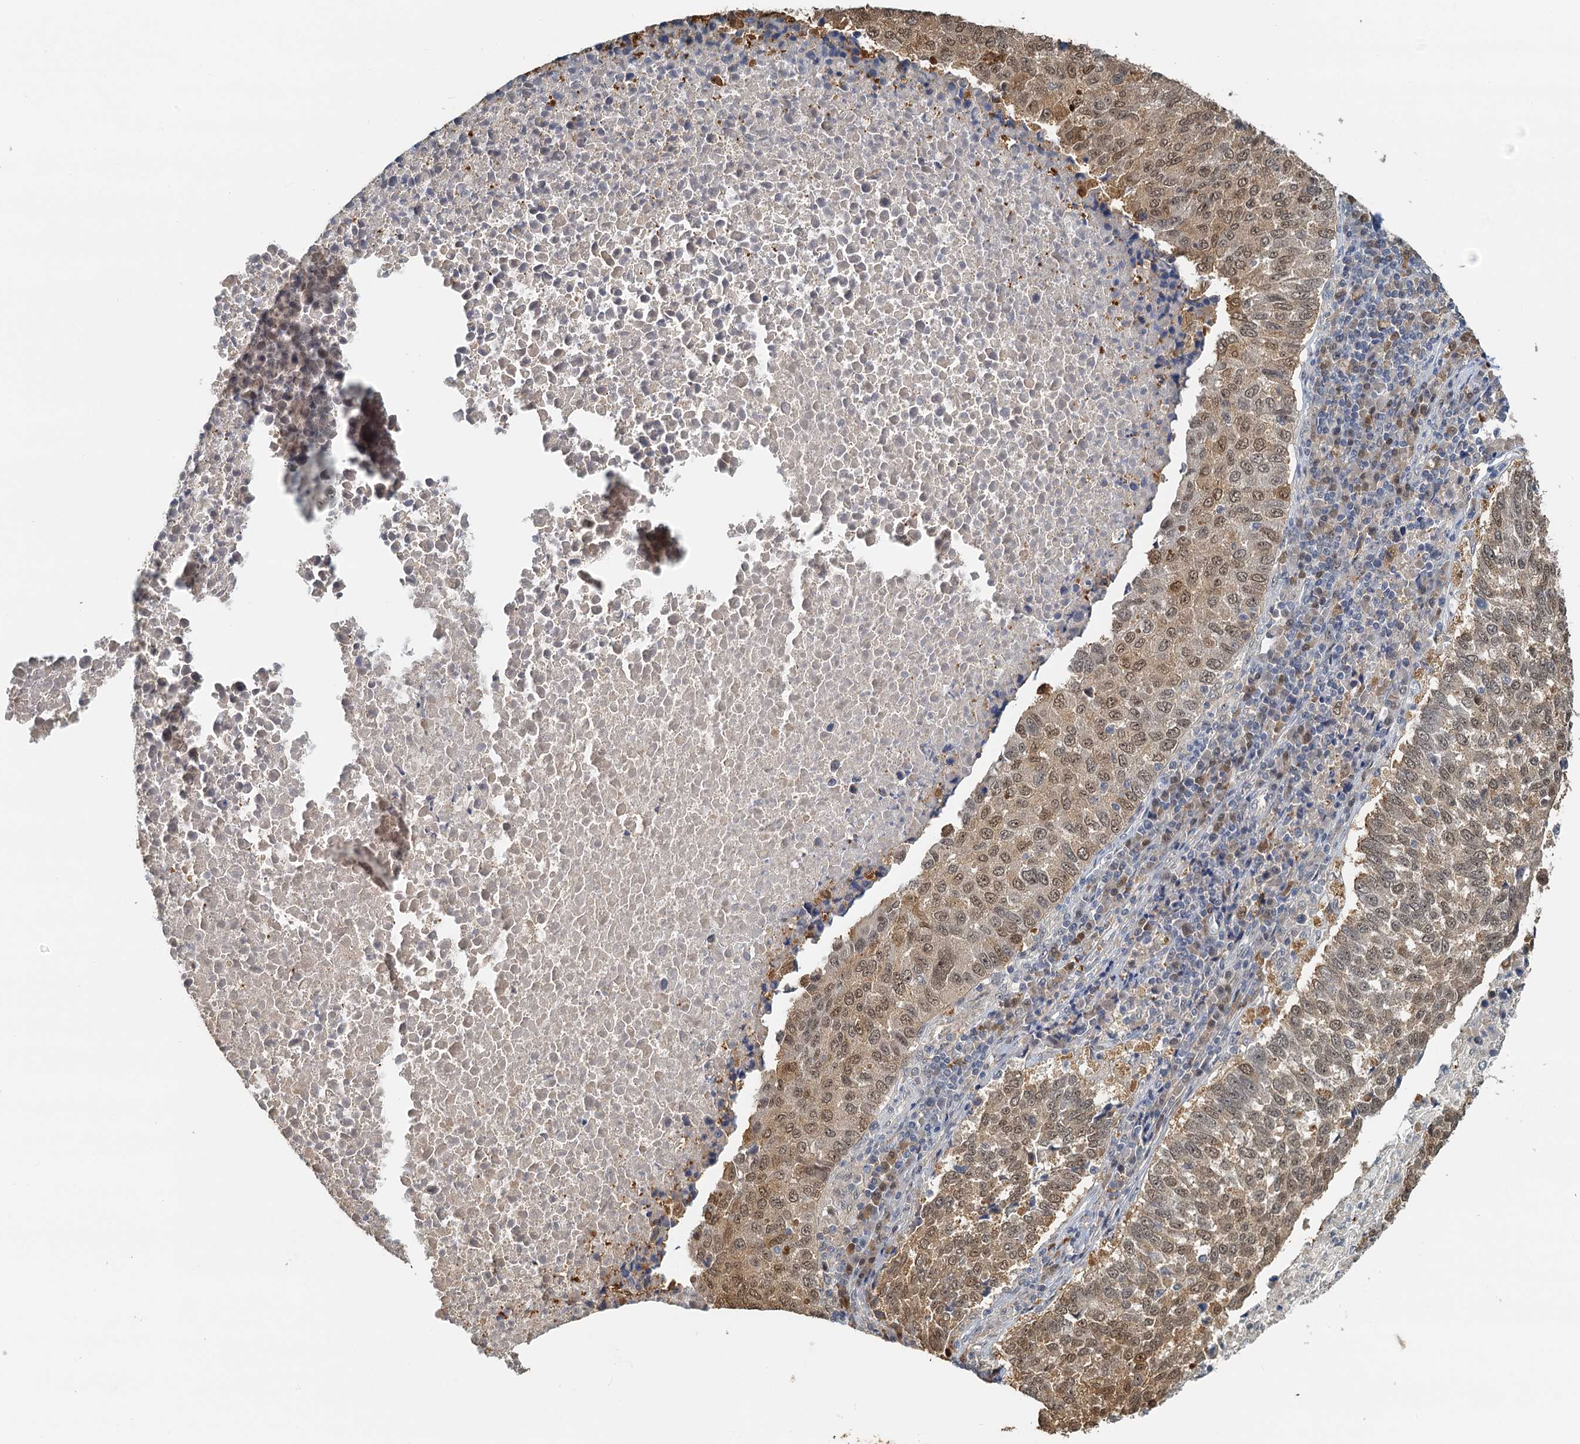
{"staining": {"intensity": "moderate", "quantity": ">75%", "location": "cytoplasmic/membranous,nuclear"}, "tissue": "lung cancer", "cell_type": "Tumor cells", "image_type": "cancer", "snomed": [{"axis": "morphology", "description": "Squamous cell carcinoma, NOS"}, {"axis": "topography", "description": "Lung"}], "caption": "Lung cancer (squamous cell carcinoma) stained with DAB IHC reveals medium levels of moderate cytoplasmic/membranous and nuclear expression in approximately >75% of tumor cells.", "gene": "SPINDOC", "patient": {"sex": "male", "age": 73}}